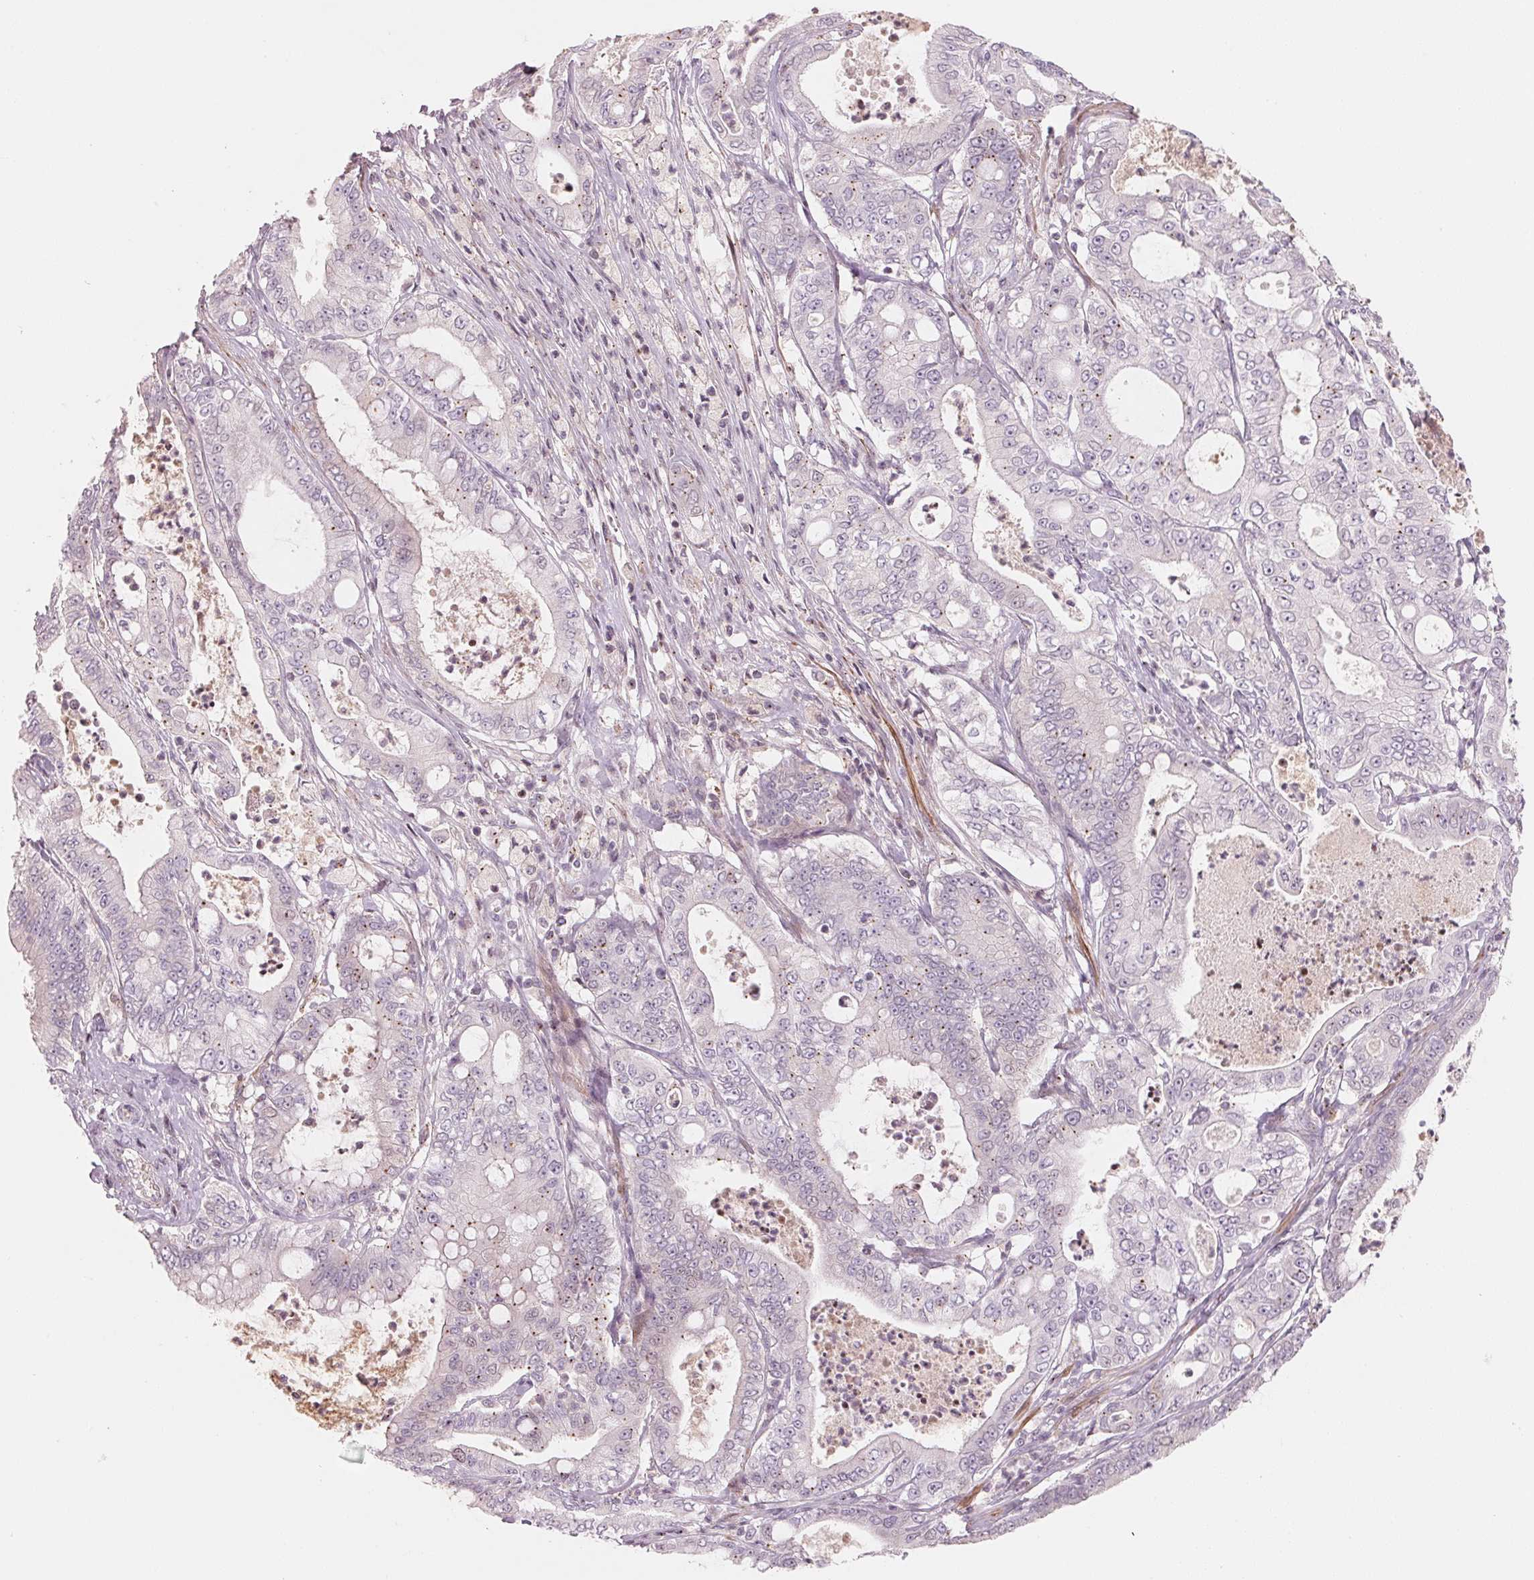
{"staining": {"intensity": "negative", "quantity": "none", "location": "none"}, "tissue": "pancreatic cancer", "cell_type": "Tumor cells", "image_type": "cancer", "snomed": [{"axis": "morphology", "description": "Adenocarcinoma, NOS"}, {"axis": "topography", "description": "Pancreas"}], "caption": "Immunohistochemistry (IHC) of human adenocarcinoma (pancreatic) exhibits no staining in tumor cells.", "gene": "SLC17A4", "patient": {"sex": "male", "age": 71}}